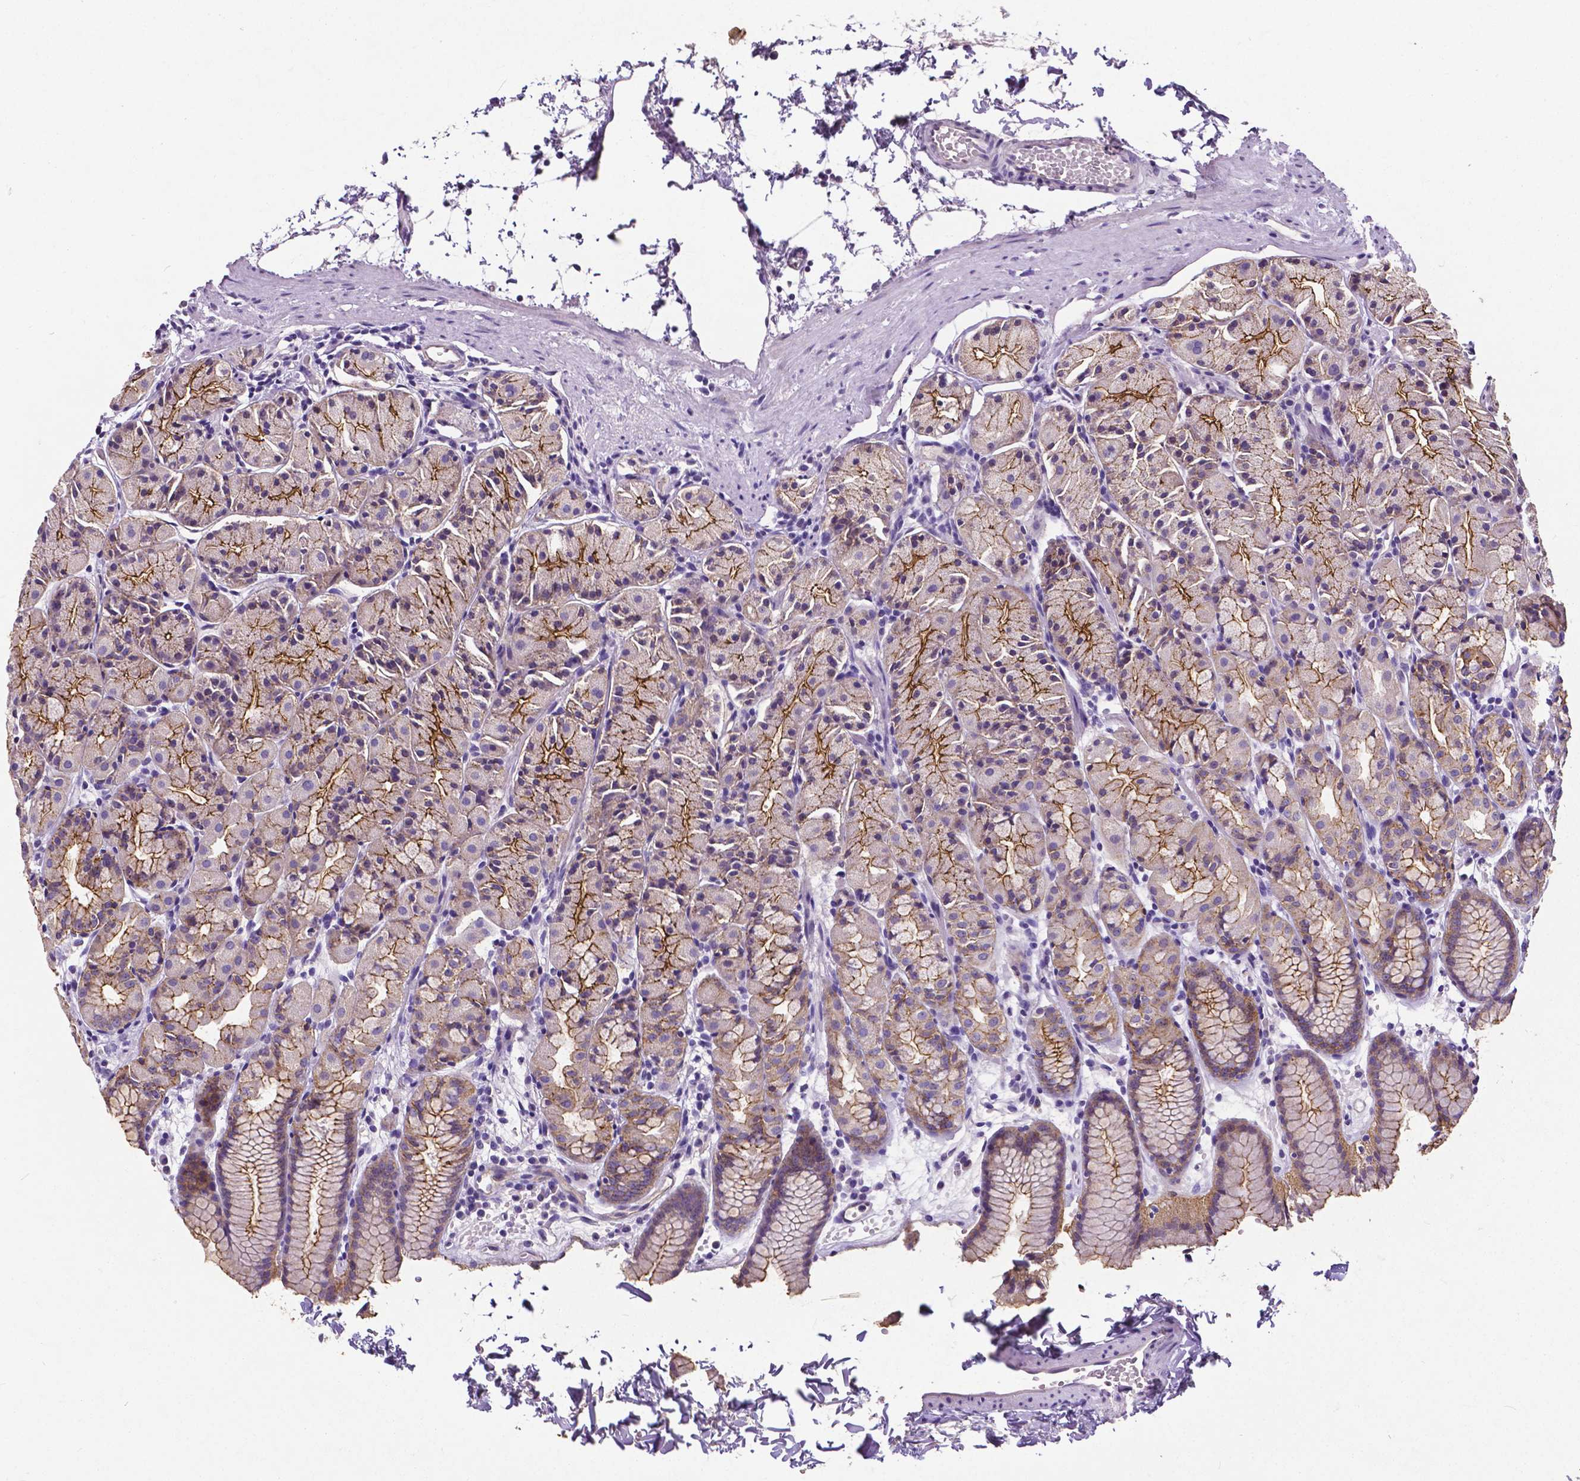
{"staining": {"intensity": "moderate", "quantity": "25%-75%", "location": "cytoplasmic/membranous"}, "tissue": "stomach", "cell_type": "Glandular cells", "image_type": "normal", "snomed": [{"axis": "morphology", "description": "Normal tissue, NOS"}, {"axis": "topography", "description": "Stomach, upper"}], "caption": "Brown immunohistochemical staining in normal stomach exhibits moderate cytoplasmic/membranous positivity in about 25%-75% of glandular cells.", "gene": "OCLN", "patient": {"sex": "male", "age": 47}}